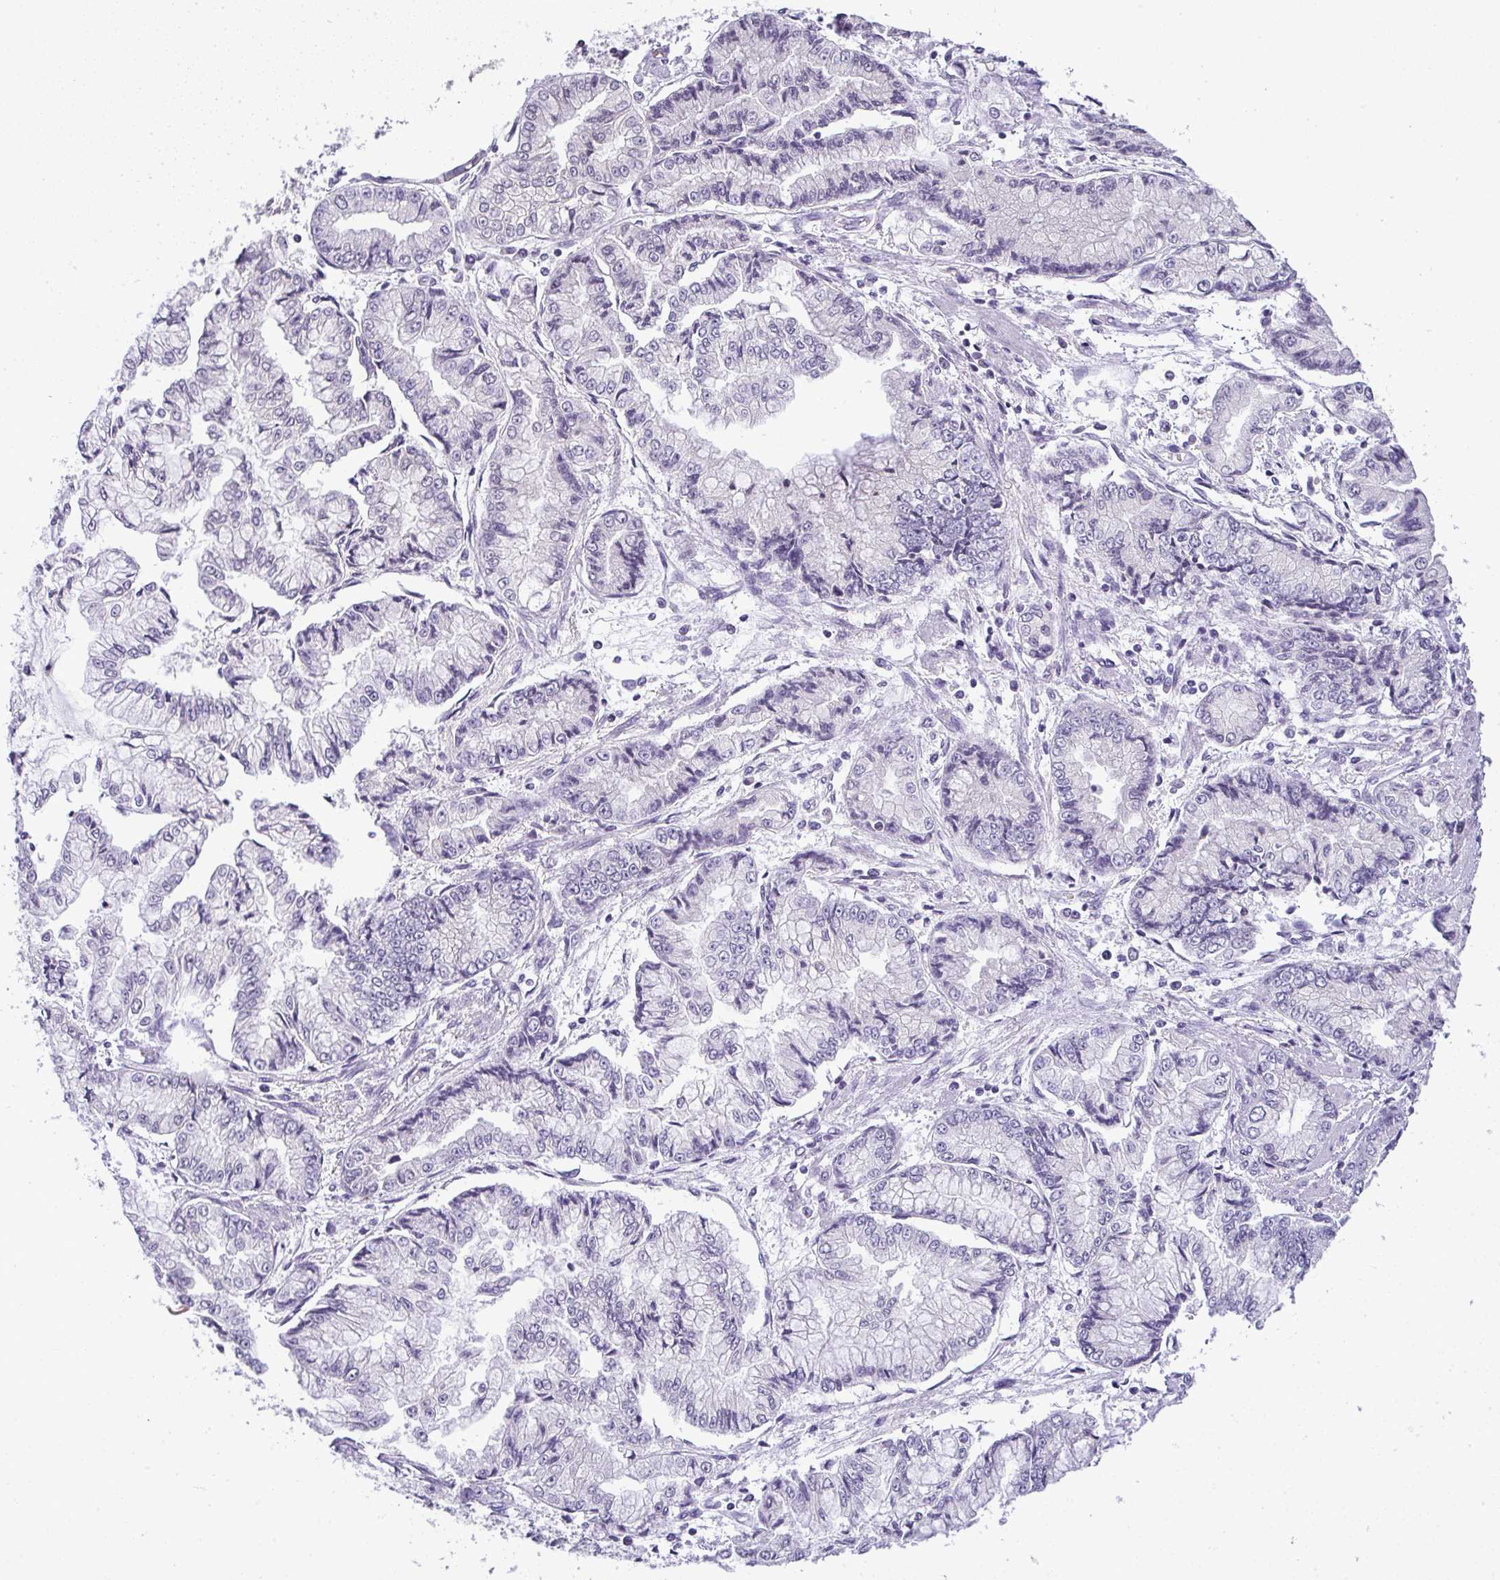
{"staining": {"intensity": "negative", "quantity": "none", "location": "none"}, "tissue": "stomach cancer", "cell_type": "Tumor cells", "image_type": "cancer", "snomed": [{"axis": "morphology", "description": "Adenocarcinoma, NOS"}, {"axis": "topography", "description": "Stomach, upper"}], "caption": "Immunohistochemistry (IHC) of human adenocarcinoma (stomach) shows no expression in tumor cells. (Brightfield microscopy of DAB (3,3'-diaminobenzidine) immunohistochemistry at high magnification).", "gene": "CACNA1S", "patient": {"sex": "female", "age": 74}}